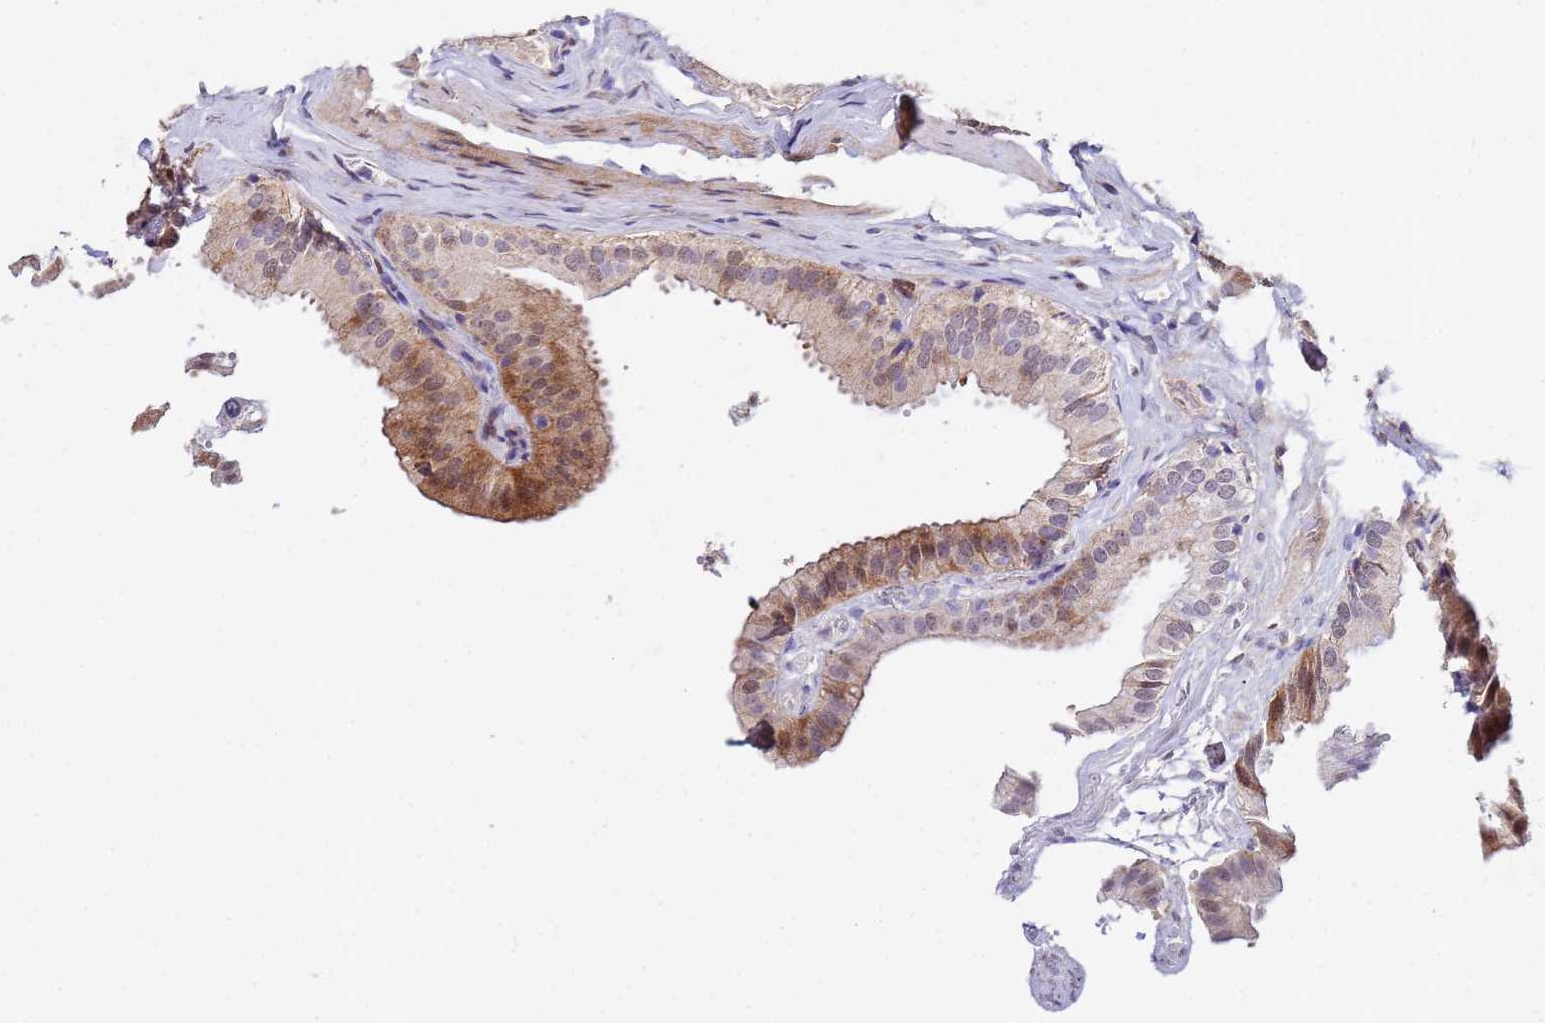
{"staining": {"intensity": "moderate", "quantity": ">75%", "location": "cytoplasmic/membranous,nuclear"}, "tissue": "gallbladder", "cell_type": "Glandular cells", "image_type": "normal", "snomed": [{"axis": "morphology", "description": "Normal tissue, NOS"}, {"axis": "topography", "description": "Gallbladder"}], "caption": "This micrograph reveals immunohistochemistry staining of unremarkable human gallbladder, with medium moderate cytoplasmic/membranous,nuclear expression in approximately >75% of glandular cells.", "gene": "TRIP6", "patient": {"sex": "female", "age": 61}}